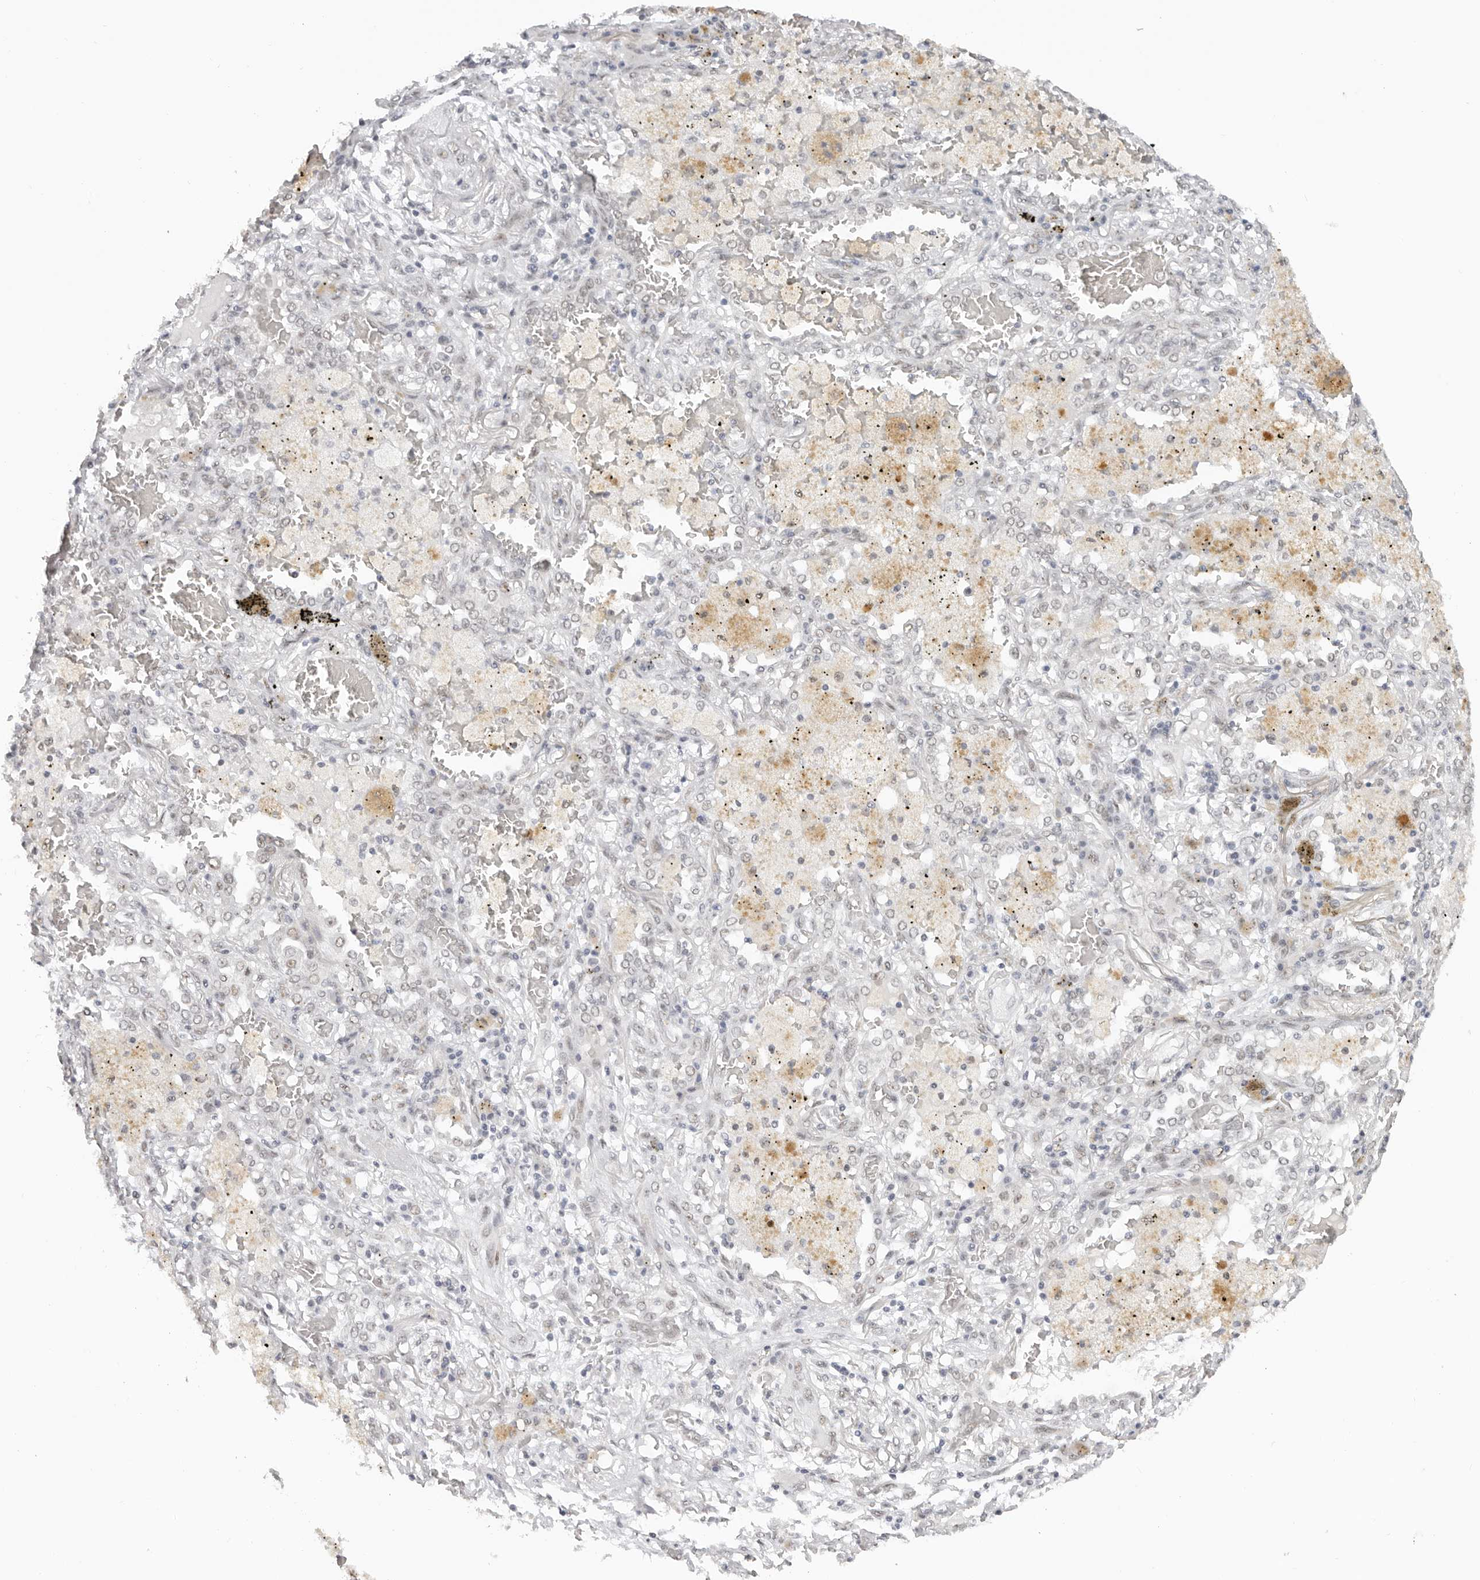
{"staining": {"intensity": "negative", "quantity": "none", "location": "none"}, "tissue": "lung cancer", "cell_type": "Tumor cells", "image_type": "cancer", "snomed": [{"axis": "morphology", "description": "Squamous cell carcinoma, NOS"}, {"axis": "topography", "description": "Lung"}], "caption": "This micrograph is of lung cancer stained with IHC to label a protein in brown with the nuclei are counter-stained blue. There is no expression in tumor cells.", "gene": "LARP7", "patient": {"sex": "female", "age": 47}}